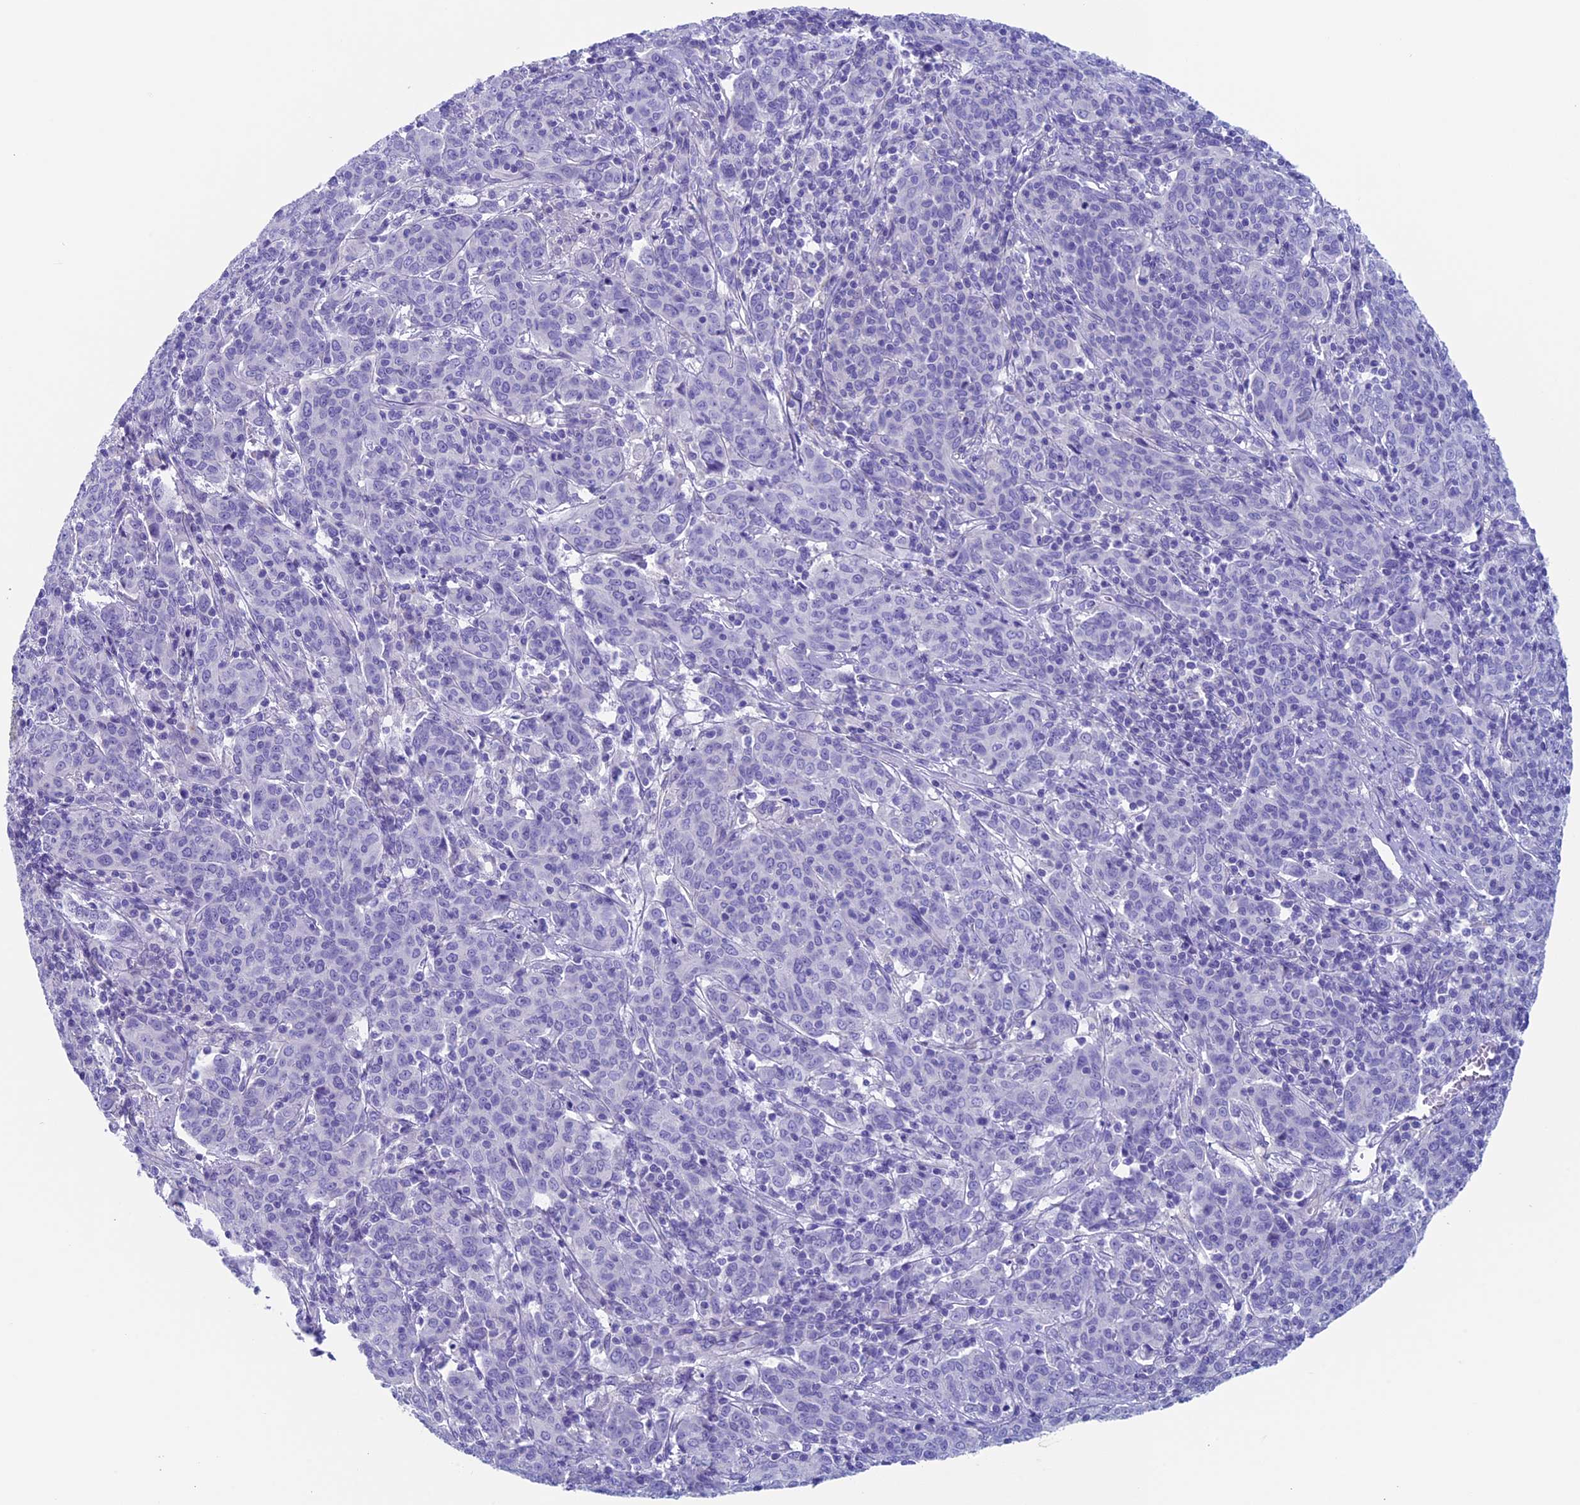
{"staining": {"intensity": "negative", "quantity": "none", "location": "none"}, "tissue": "cervical cancer", "cell_type": "Tumor cells", "image_type": "cancer", "snomed": [{"axis": "morphology", "description": "Squamous cell carcinoma, NOS"}, {"axis": "topography", "description": "Cervix"}], "caption": "Cervical squamous cell carcinoma was stained to show a protein in brown. There is no significant positivity in tumor cells.", "gene": "ADH7", "patient": {"sex": "female", "age": 67}}